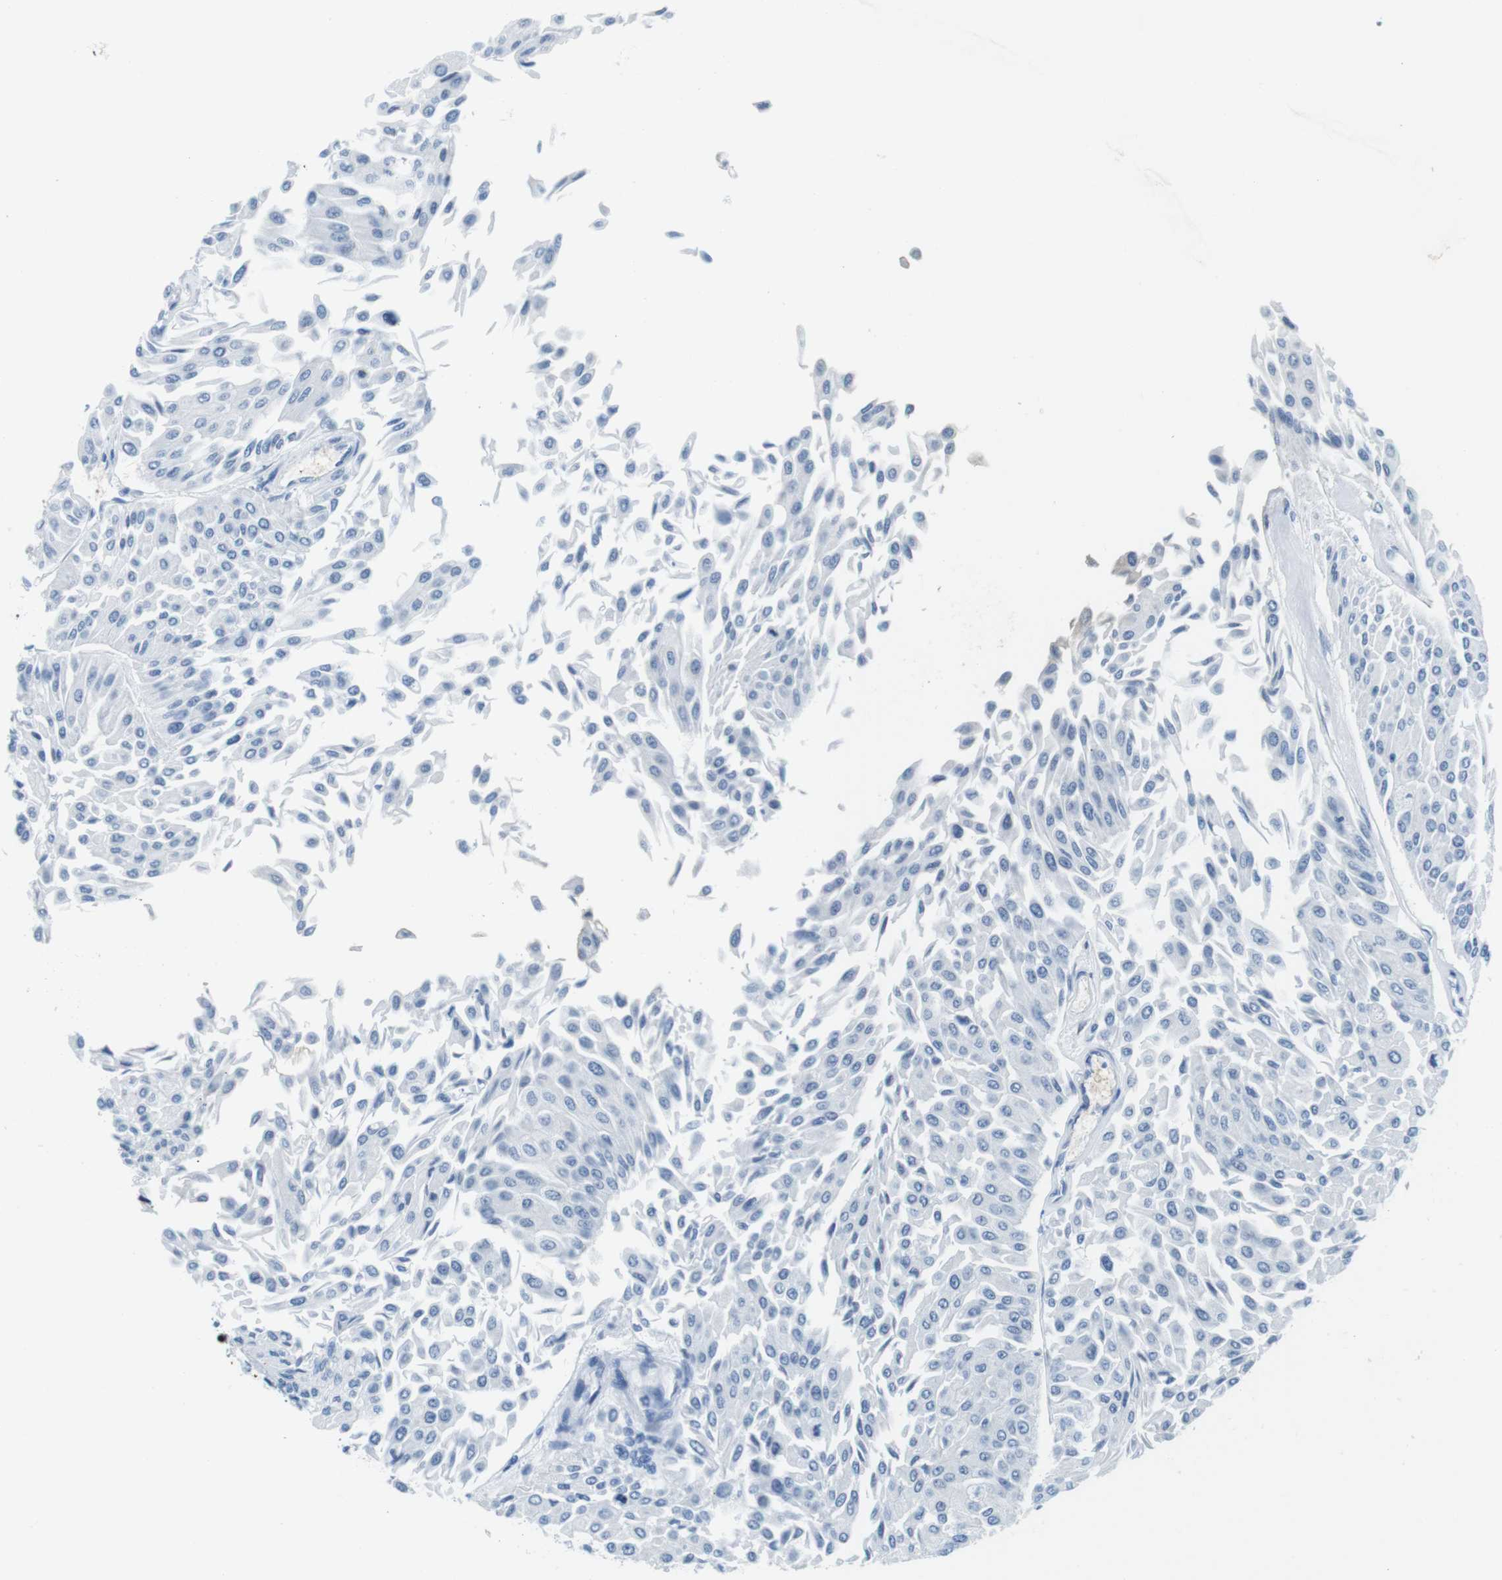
{"staining": {"intensity": "negative", "quantity": "none", "location": "none"}, "tissue": "urothelial cancer", "cell_type": "Tumor cells", "image_type": "cancer", "snomed": [{"axis": "morphology", "description": "Urothelial carcinoma, Low grade"}, {"axis": "topography", "description": "Urinary bladder"}], "caption": "This is an immunohistochemistry (IHC) photomicrograph of human urothelial cancer. There is no expression in tumor cells.", "gene": "TFAP2C", "patient": {"sex": "male", "age": 67}}